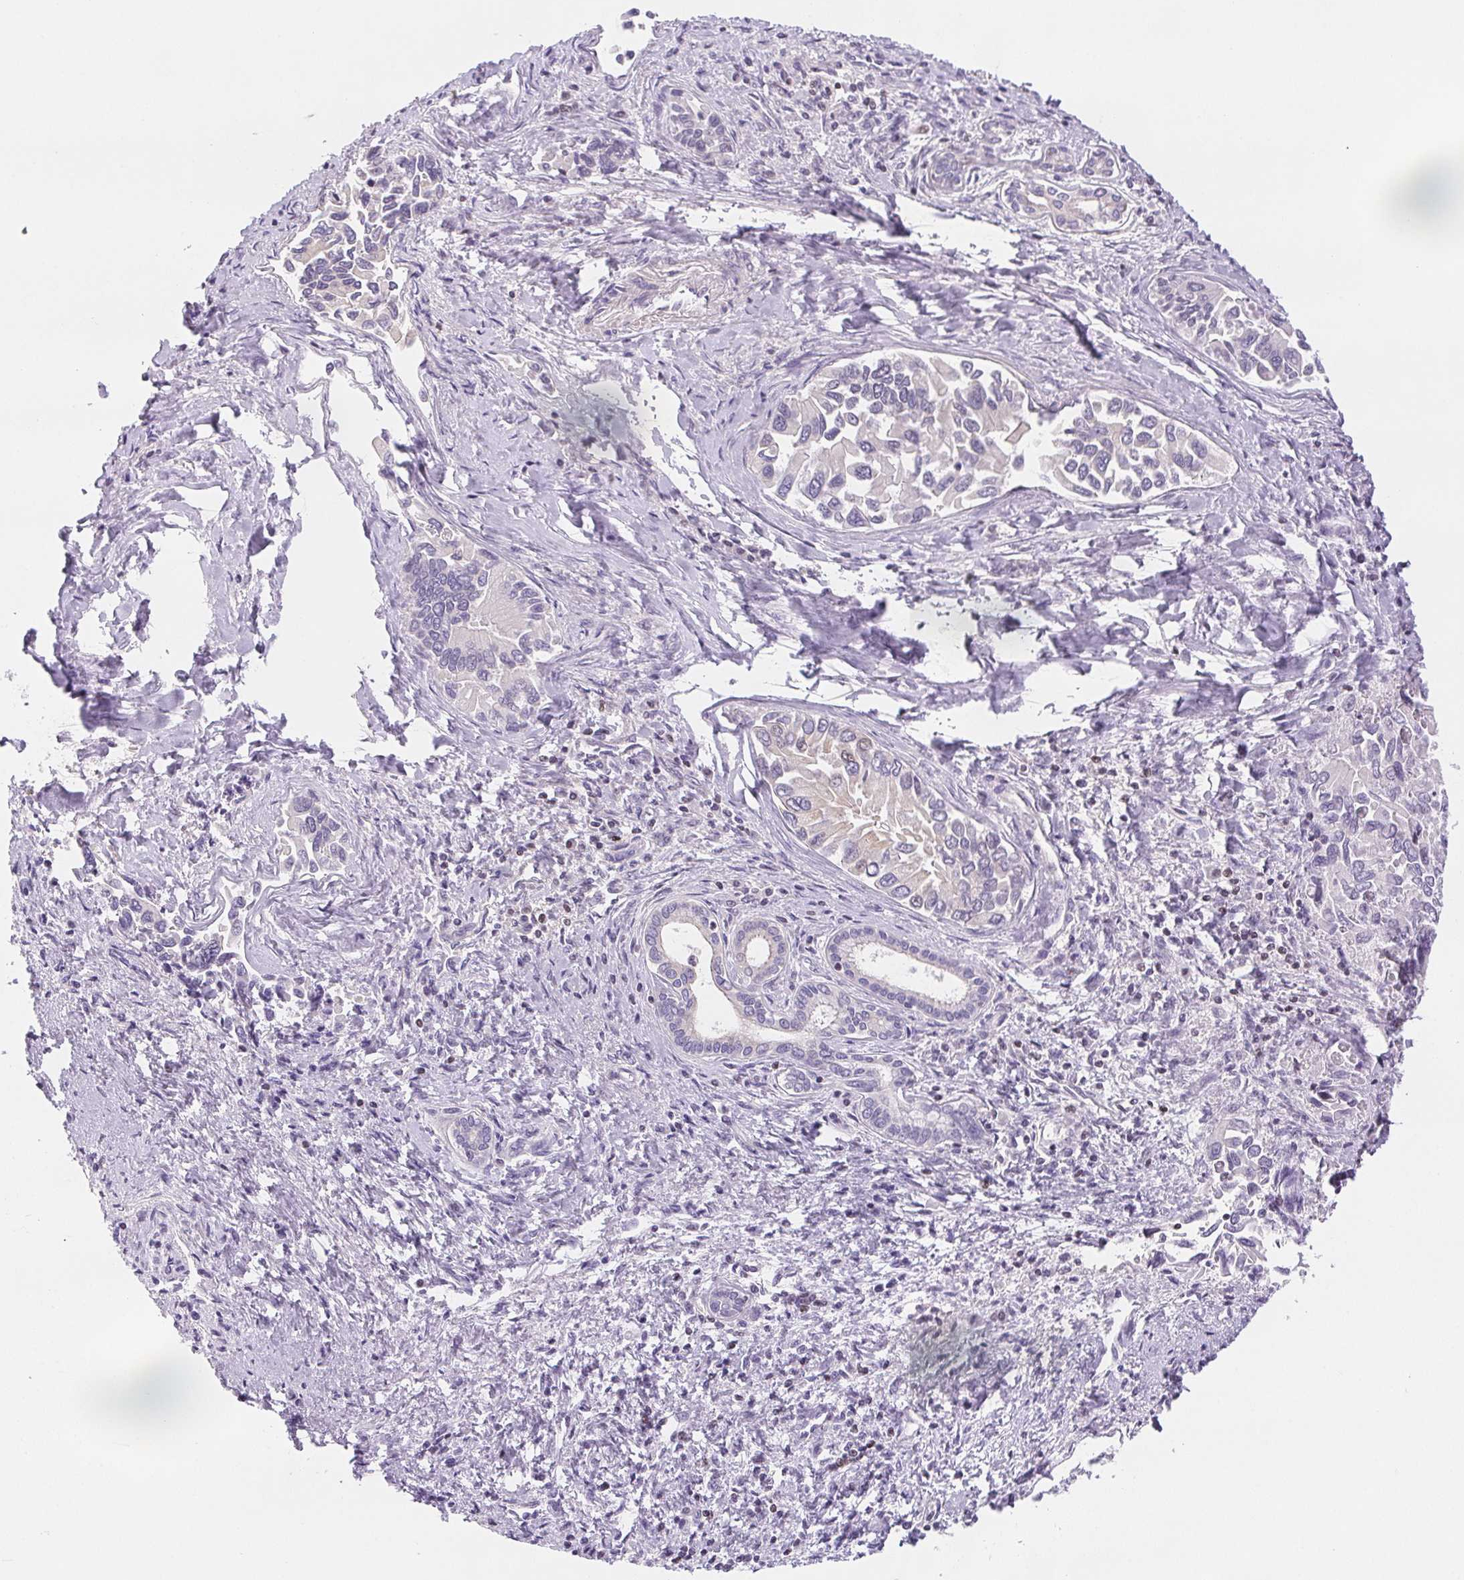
{"staining": {"intensity": "negative", "quantity": "none", "location": "none"}, "tissue": "liver cancer", "cell_type": "Tumor cells", "image_type": "cancer", "snomed": [{"axis": "morphology", "description": "Cholangiocarcinoma"}, {"axis": "topography", "description": "Liver"}], "caption": "Immunohistochemistry micrograph of human cholangiocarcinoma (liver) stained for a protein (brown), which reveals no positivity in tumor cells.", "gene": "BEND2", "patient": {"sex": "male", "age": 66}}